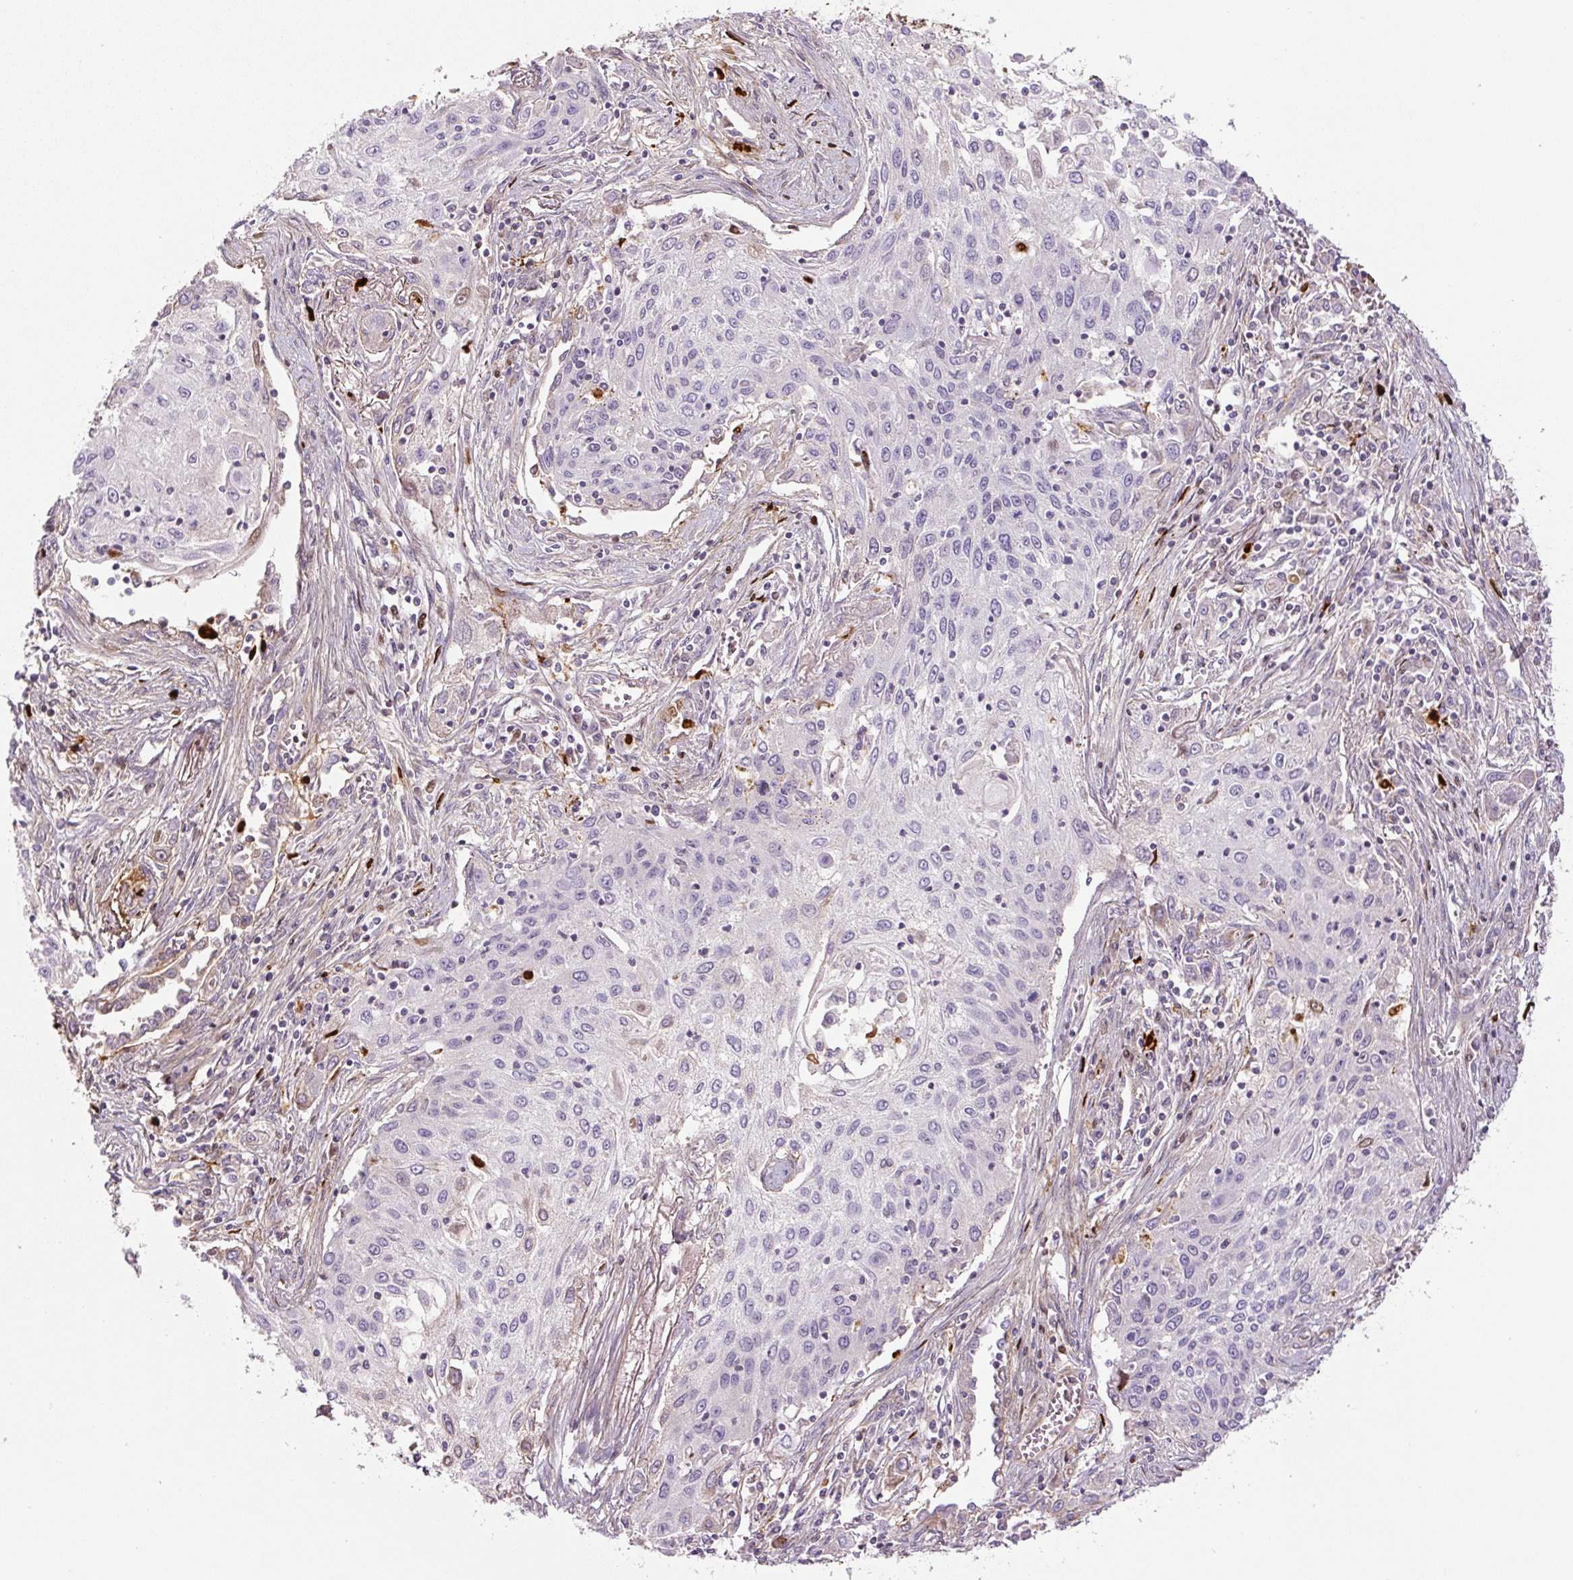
{"staining": {"intensity": "negative", "quantity": "none", "location": "none"}, "tissue": "lung cancer", "cell_type": "Tumor cells", "image_type": "cancer", "snomed": [{"axis": "morphology", "description": "Squamous cell carcinoma, NOS"}, {"axis": "topography", "description": "Lung"}], "caption": "Squamous cell carcinoma (lung) was stained to show a protein in brown. There is no significant expression in tumor cells. (Stains: DAB IHC with hematoxylin counter stain, Microscopy: brightfield microscopy at high magnification).", "gene": "CCNI2", "patient": {"sex": "female", "age": 69}}